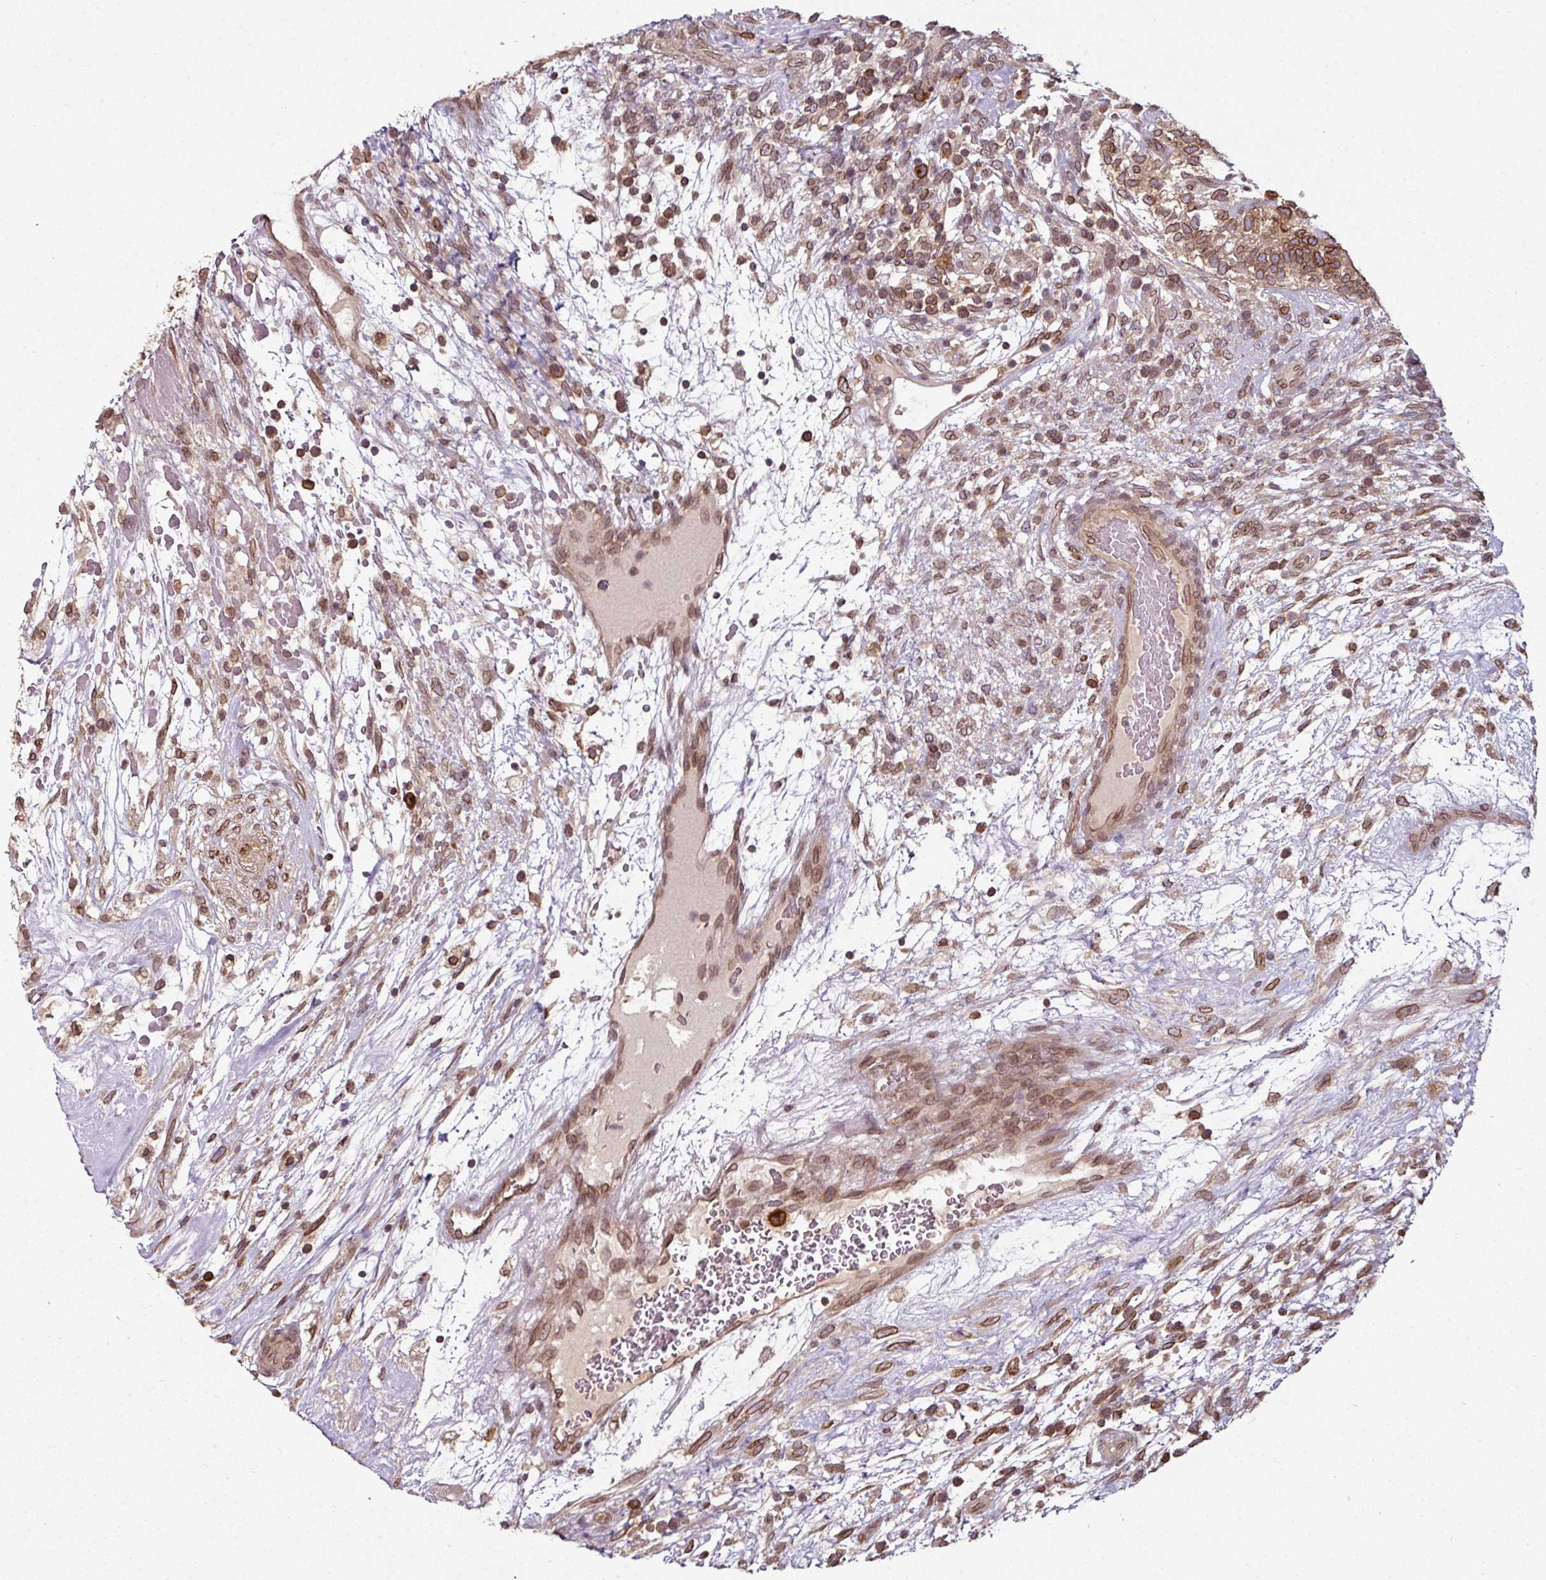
{"staining": {"intensity": "moderate", "quantity": ">75%", "location": "cytoplasmic/membranous,nuclear"}, "tissue": "testis cancer", "cell_type": "Tumor cells", "image_type": "cancer", "snomed": [{"axis": "morphology", "description": "Carcinoma, Embryonal, NOS"}, {"axis": "topography", "description": "Testis"}], "caption": "Approximately >75% of tumor cells in embryonal carcinoma (testis) demonstrate moderate cytoplasmic/membranous and nuclear protein staining as visualized by brown immunohistochemical staining.", "gene": "RANGAP1", "patient": {"sex": "male", "age": 32}}